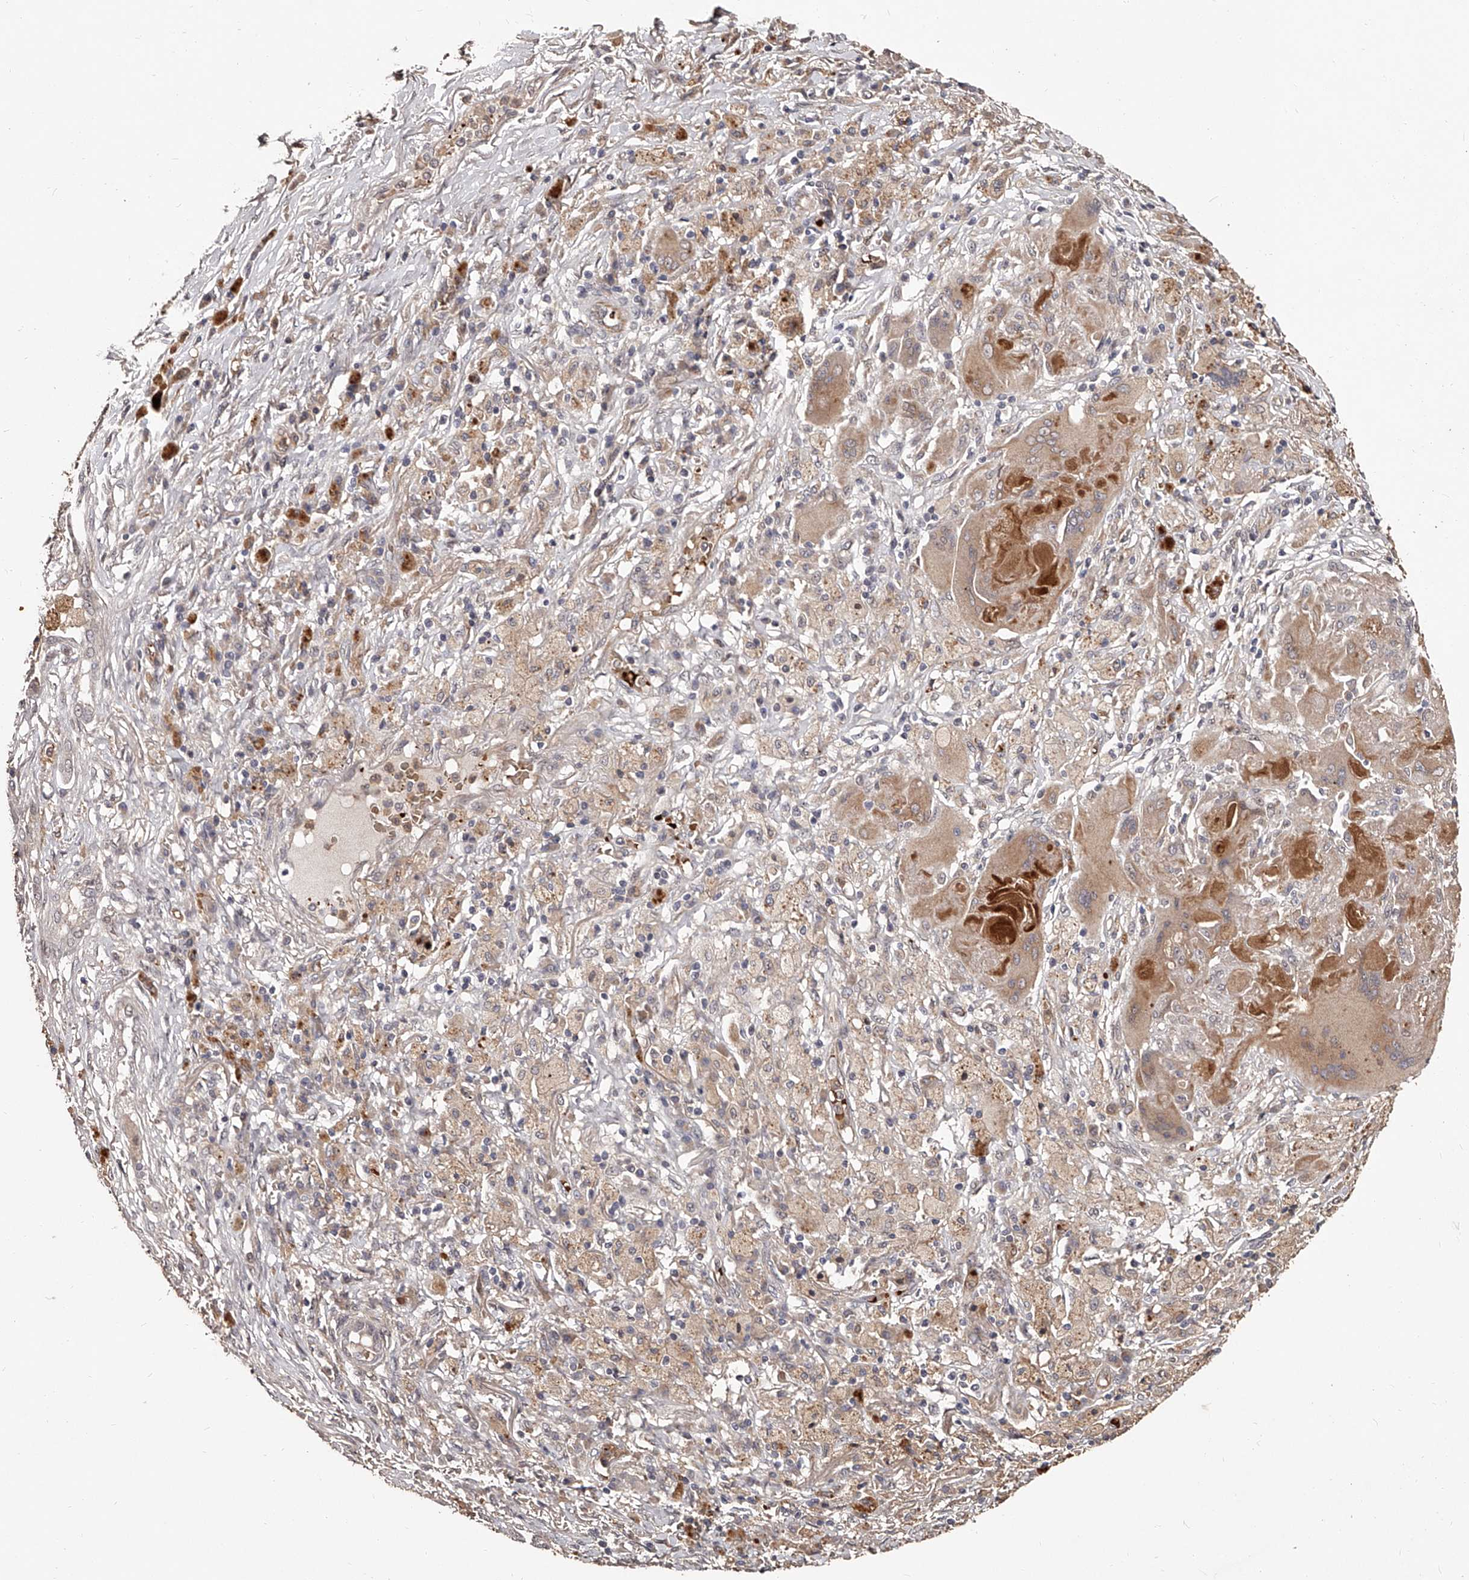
{"staining": {"intensity": "weak", "quantity": ">75%", "location": "cytoplasmic/membranous"}, "tissue": "lung cancer", "cell_type": "Tumor cells", "image_type": "cancer", "snomed": [{"axis": "morphology", "description": "Squamous cell carcinoma, NOS"}, {"axis": "topography", "description": "Lung"}], "caption": "DAB immunohistochemical staining of lung cancer shows weak cytoplasmic/membranous protein staining in about >75% of tumor cells.", "gene": "URGCP", "patient": {"sex": "male", "age": 61}}